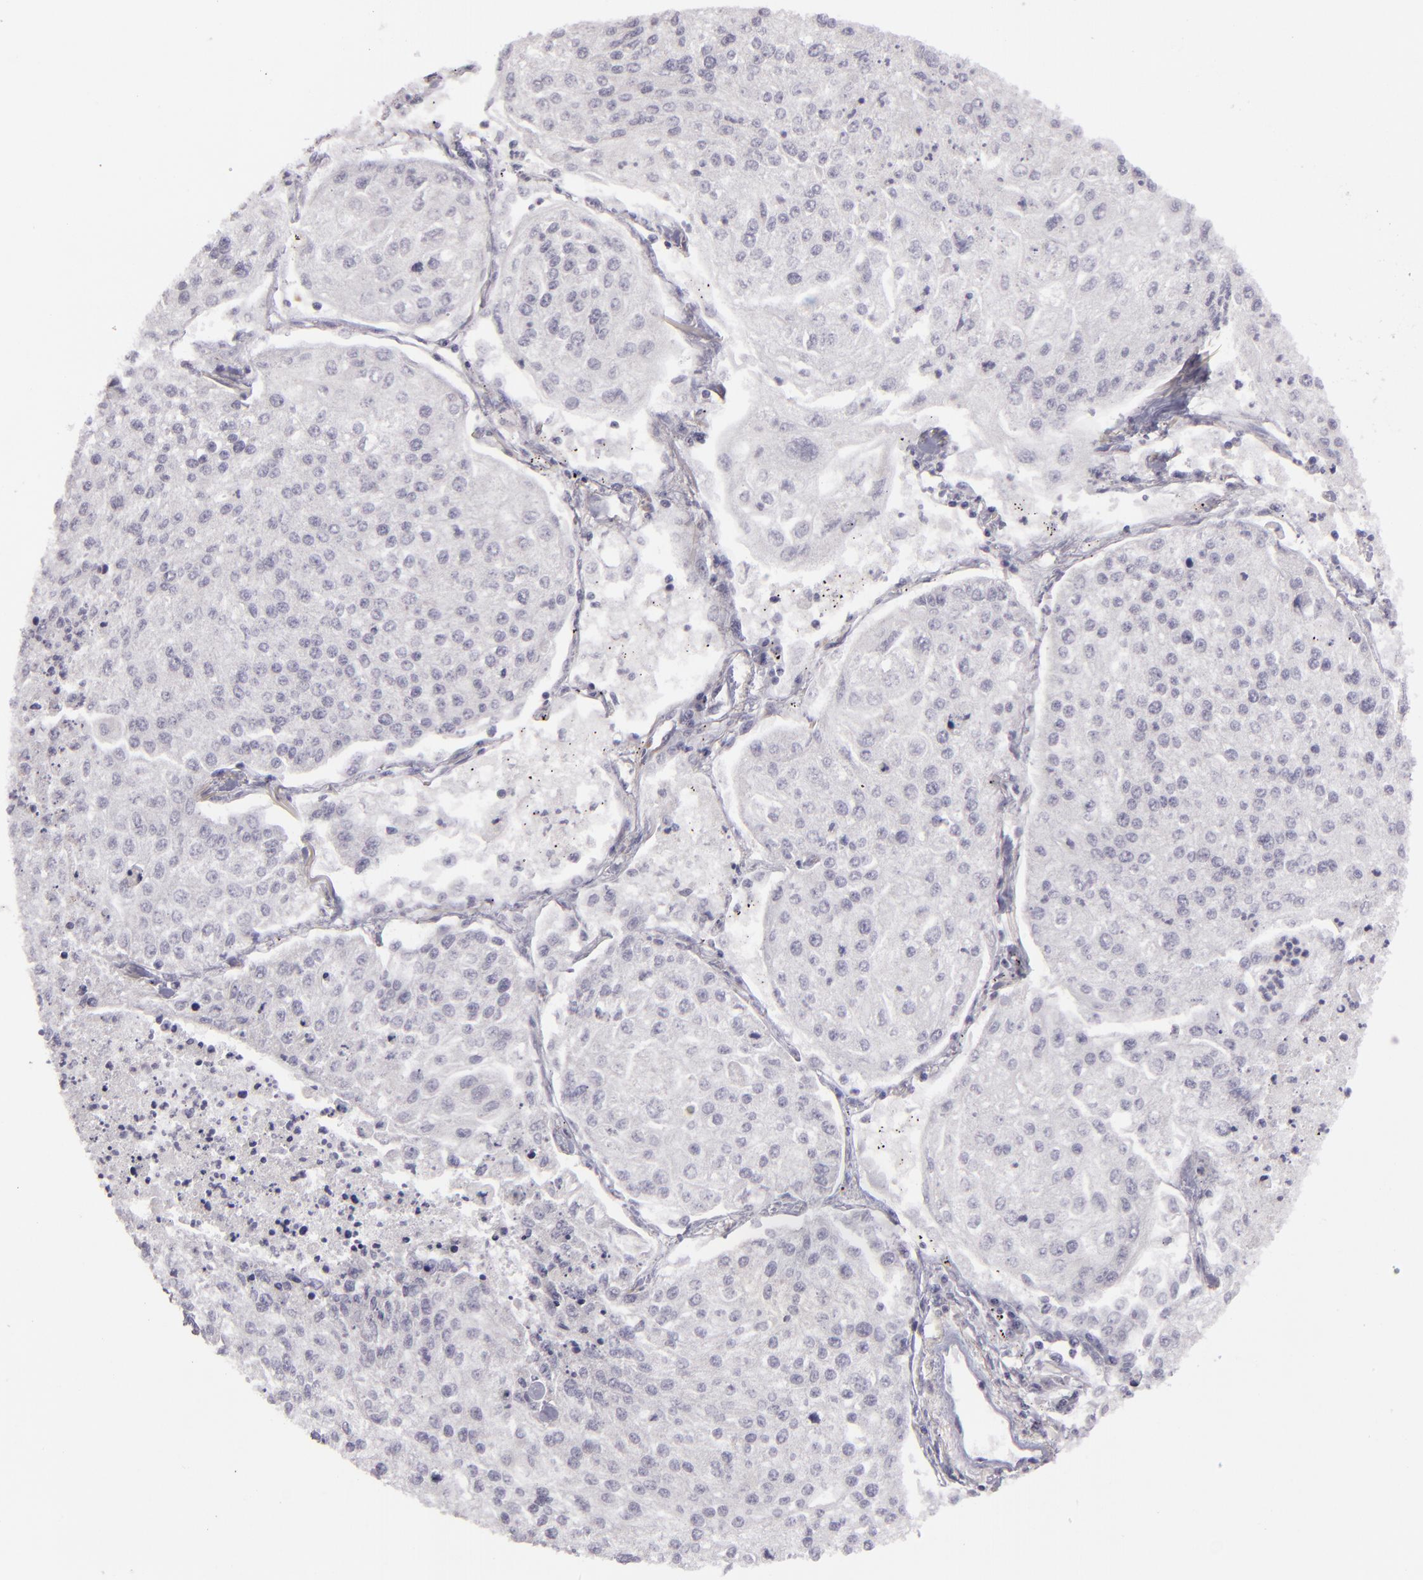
{"staining": {"intensity": "negative", "quantity": "none", "location": "none"}, "tissue": "lung cancer", "cell_type": "Tumor cells", "image_type": "cancer", "snomed": [{"axis": "morphology", "description": "Squamous cell carcinoma, NOS"}, {"axis": "topography", "description": "Lung"}], "caption": "The immunohistochemistry image has no significant positivity in tumor cells of lung cancer tissue. (Stains: DAB immunohistochemistry (IHC) with hematoxylin counter stain, Microscopy: brightfield microscopy at high magnification).", "gene": "EGFL6", "patient": {"sex": "male", "age": 75}}